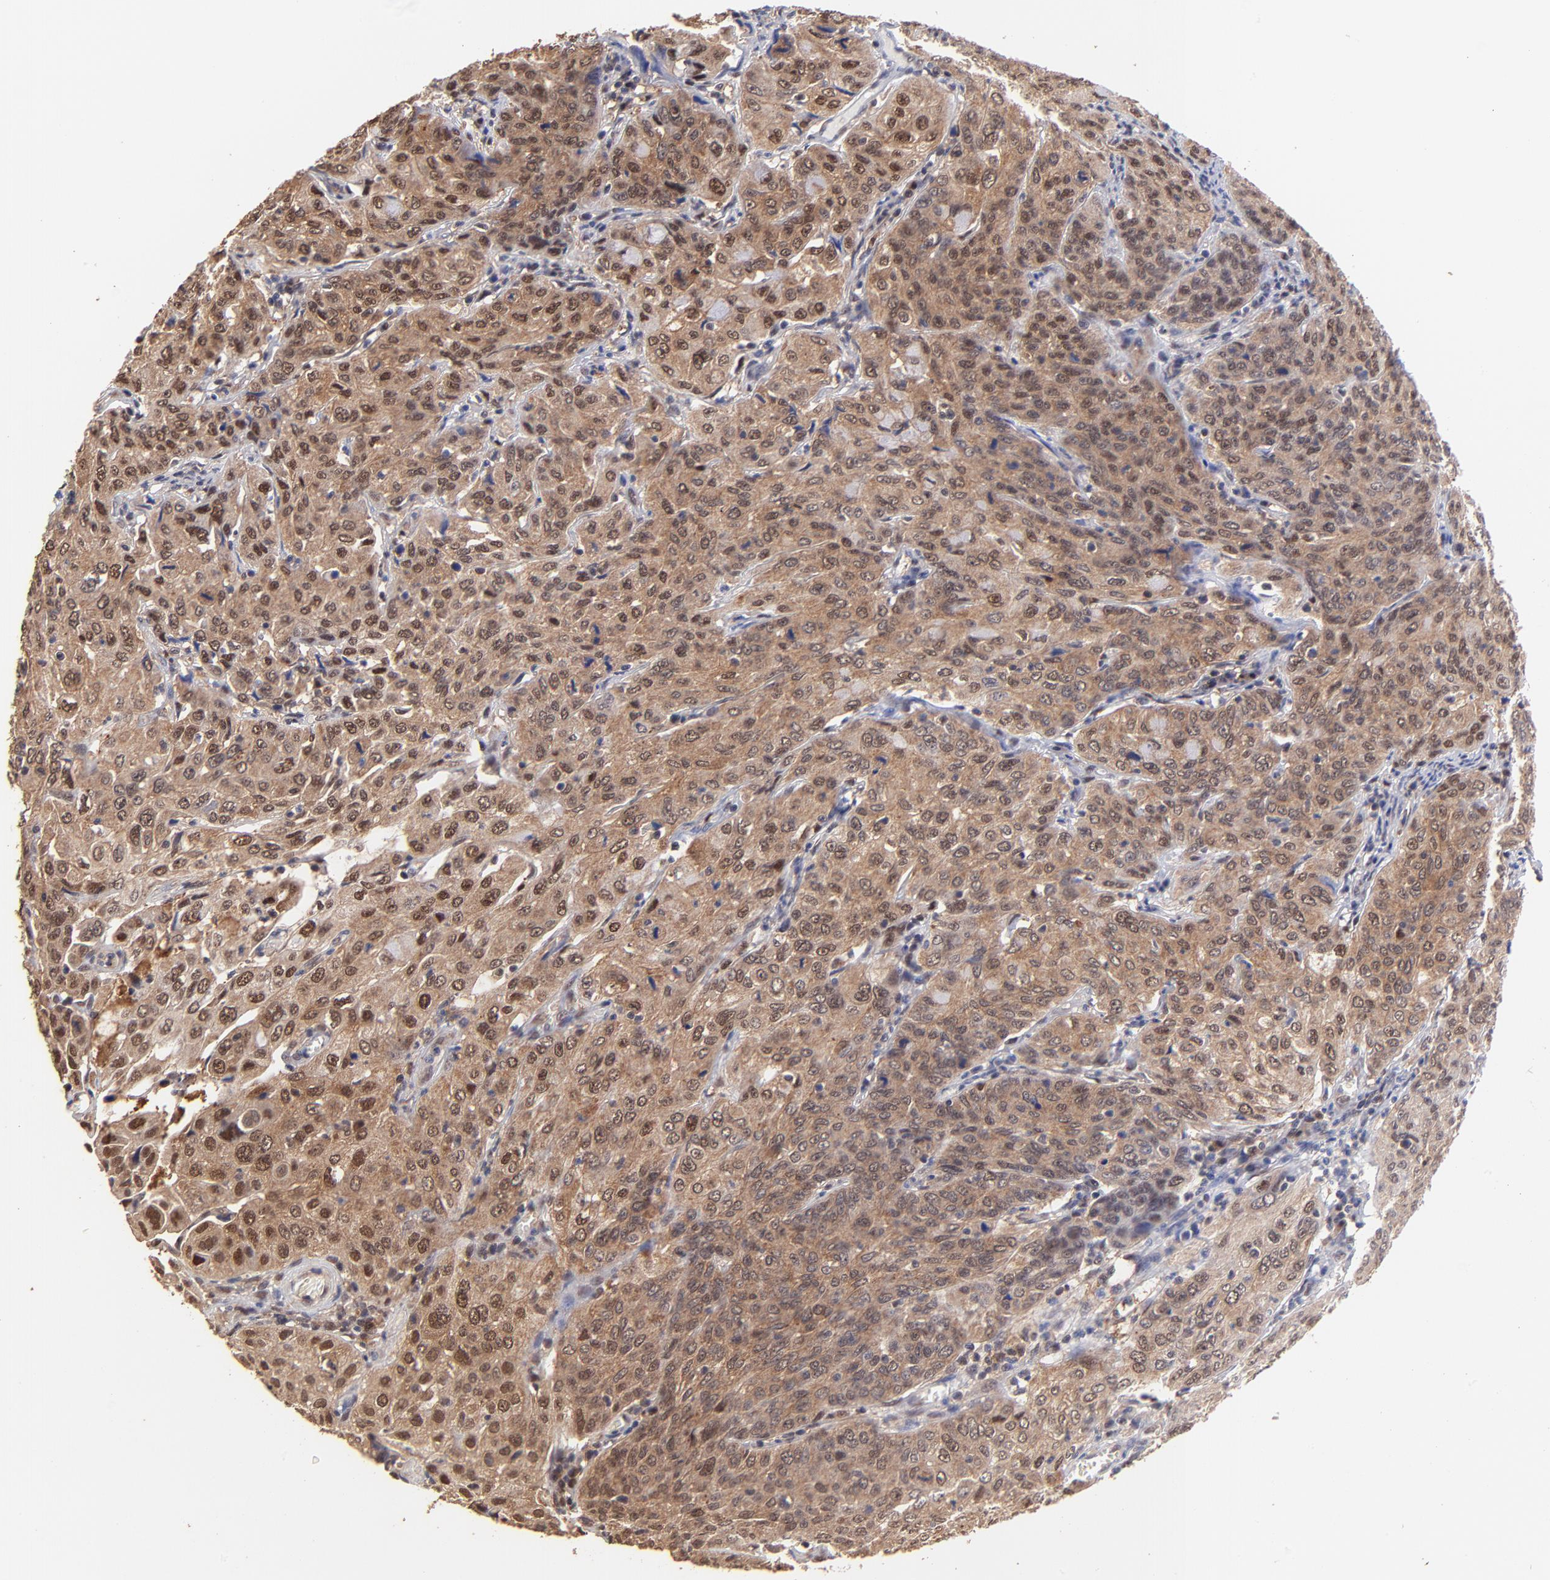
{"staining": {"intensity": "moderate", "quantity": ">75%", "location": "cytoplasmic/membranous,nuclear"}, "tissue": "cervical cancer", "cell_type": "Tumor cells", "image_type": "cancer", "snomed": [{"axis": "morphology", "description": "Squamous cell carcinoma, NOS"}, {"axis": "topography", "description": "Cervix"}], "caption": "DAB immunohistochemical staining of human cervical cancer (squamous cell carcinoma) displays moderate cytoplasmic/membranous and nuclear protein expression in approximately >75% of tumor cells.", "gene": "PSMA6", "patient": {"sex": "female", "age": 38}}